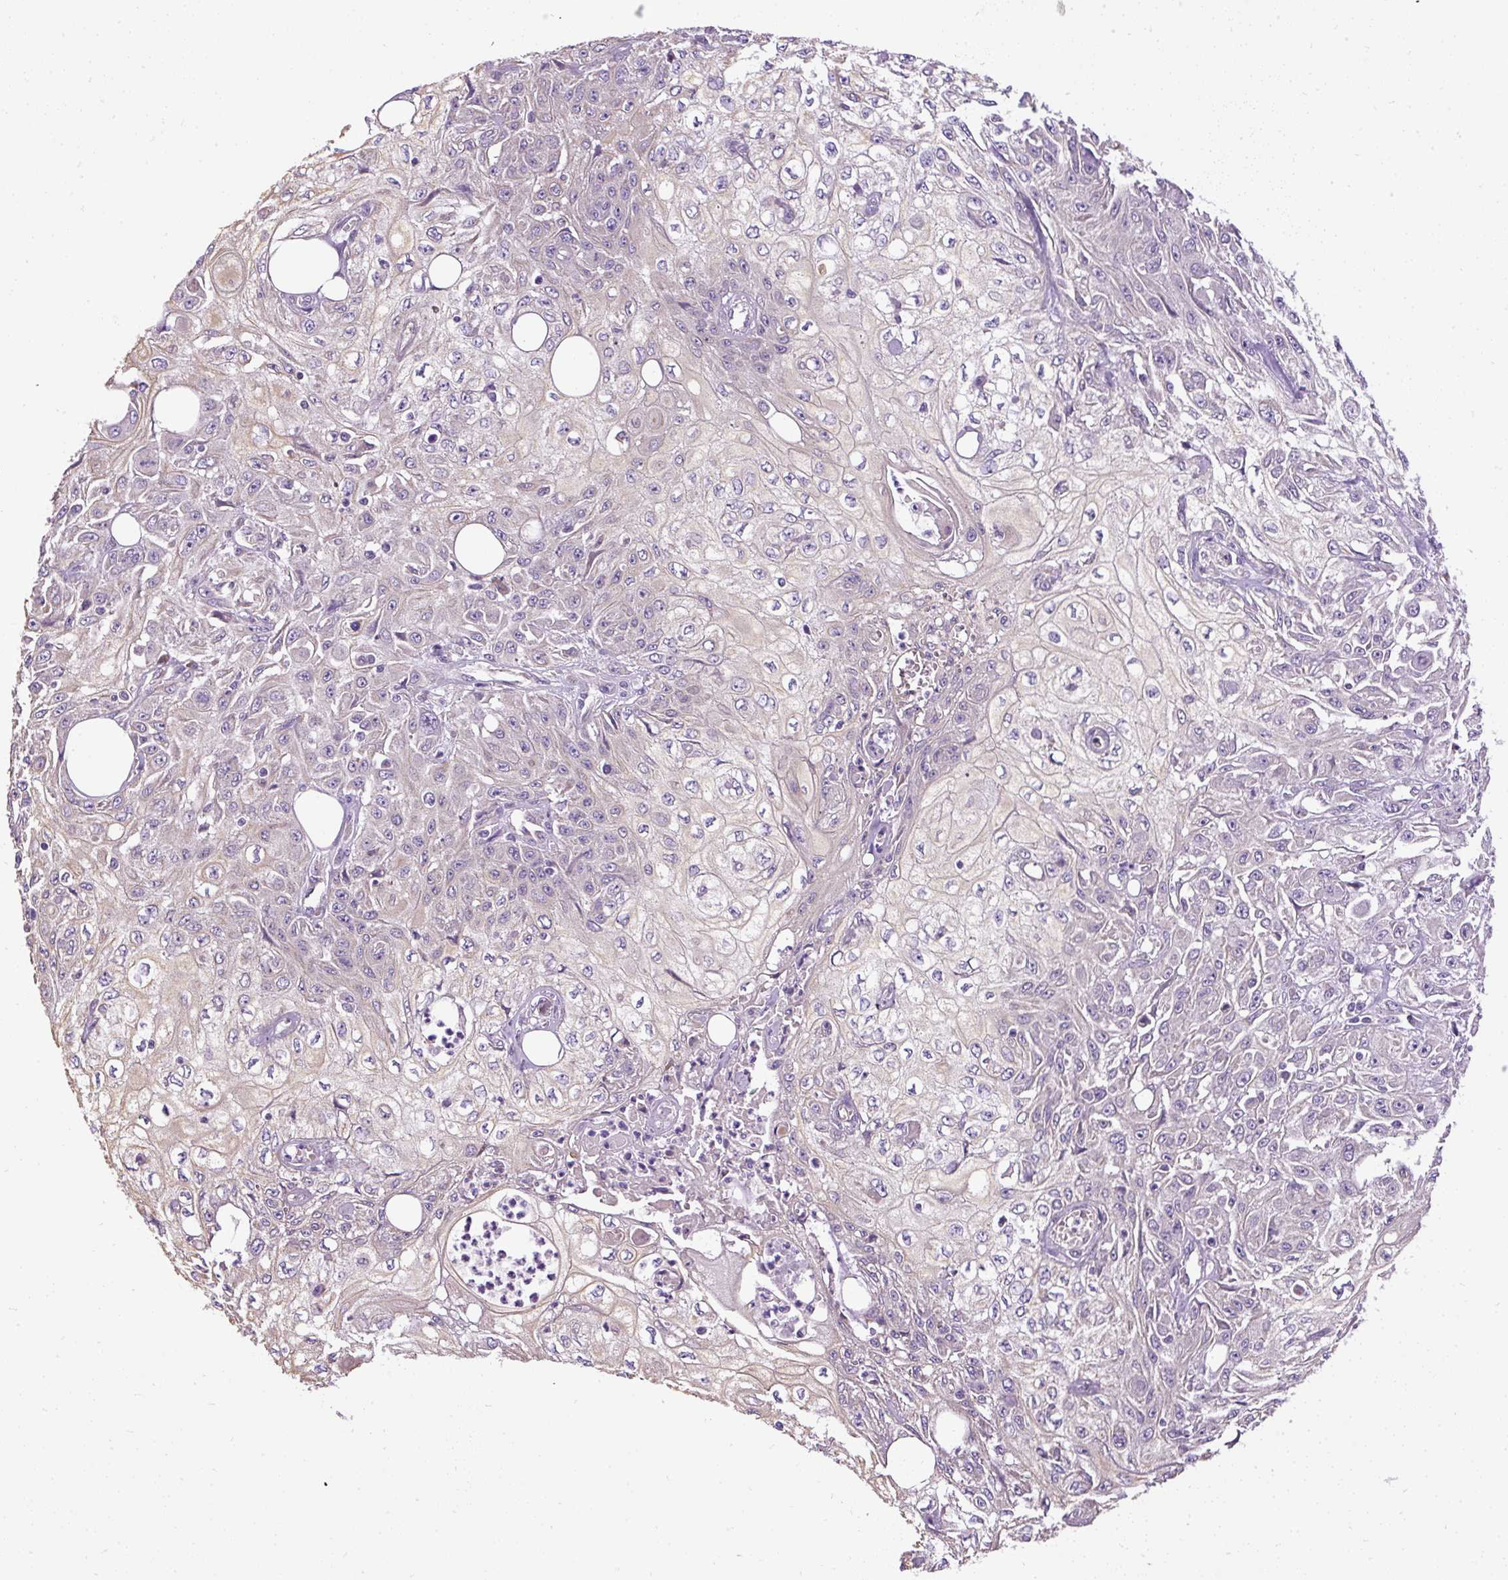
{"staining": {"intensity": "negative", "quantity": "none", "location": "none"}, "tissue": "skin cancer", "cell_type": "Tumor cells", "image_type": "cancer", "snomed": [{"axis": "morphology", "description": "Squamous cell carcinoma, NOS"}, {"axis": "morphology", "description": "Squamous cell carcinoma, metastatic, NOS"}, {"axis": "topography", "description": "Skin"}, {"axis": "topography", "description": "Lymph node"}], "caption": "DAB immunohistochemical staining of human skin cancer shows no significant expression in tumor cells. (DAB (3,3'-diaminobenzidine) immunohistochemistry (IHC) visualized using brightfield microscopy, high magnification).", "gene": "FAM149A", "patient": {"sex": "male", "age": 75}}